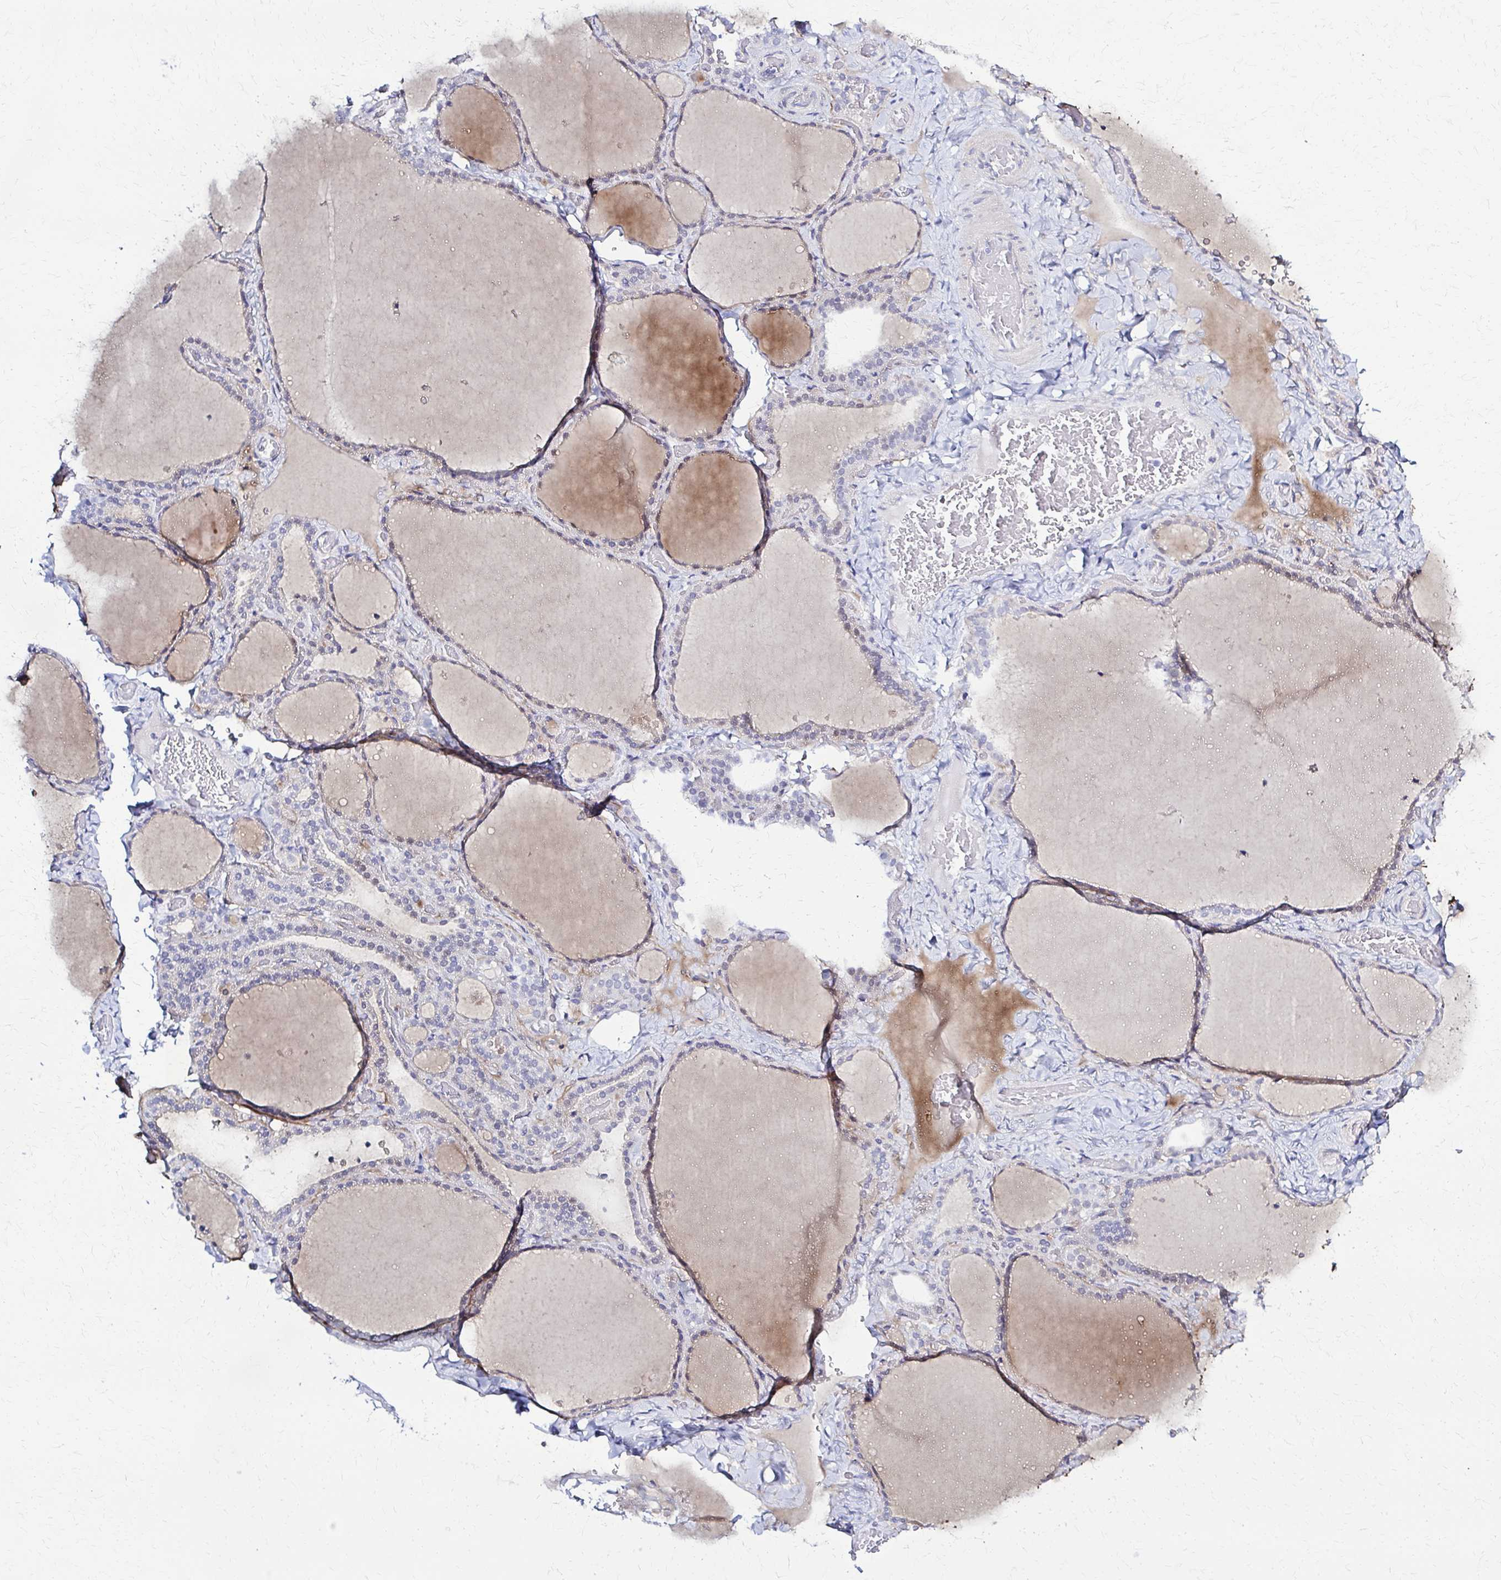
{"staining": {"intensity": "negative", "quantity": "none", "location": "none"}, "tissue": "thyroid gland", "cell_type": "Glandular cells", "image_type": "normal", "snomed": [{"axis": "morphology", "description": "Normal tissue, NOS"}, {"axis": "topography", "description": "Thyroid gland"}], "caption": "Protein analysis of benign thyroid gland reveals no significant positivity in glandular cells.", "gene": "RHOBTB2", "patient": {"sex": "female", "age": 22}}